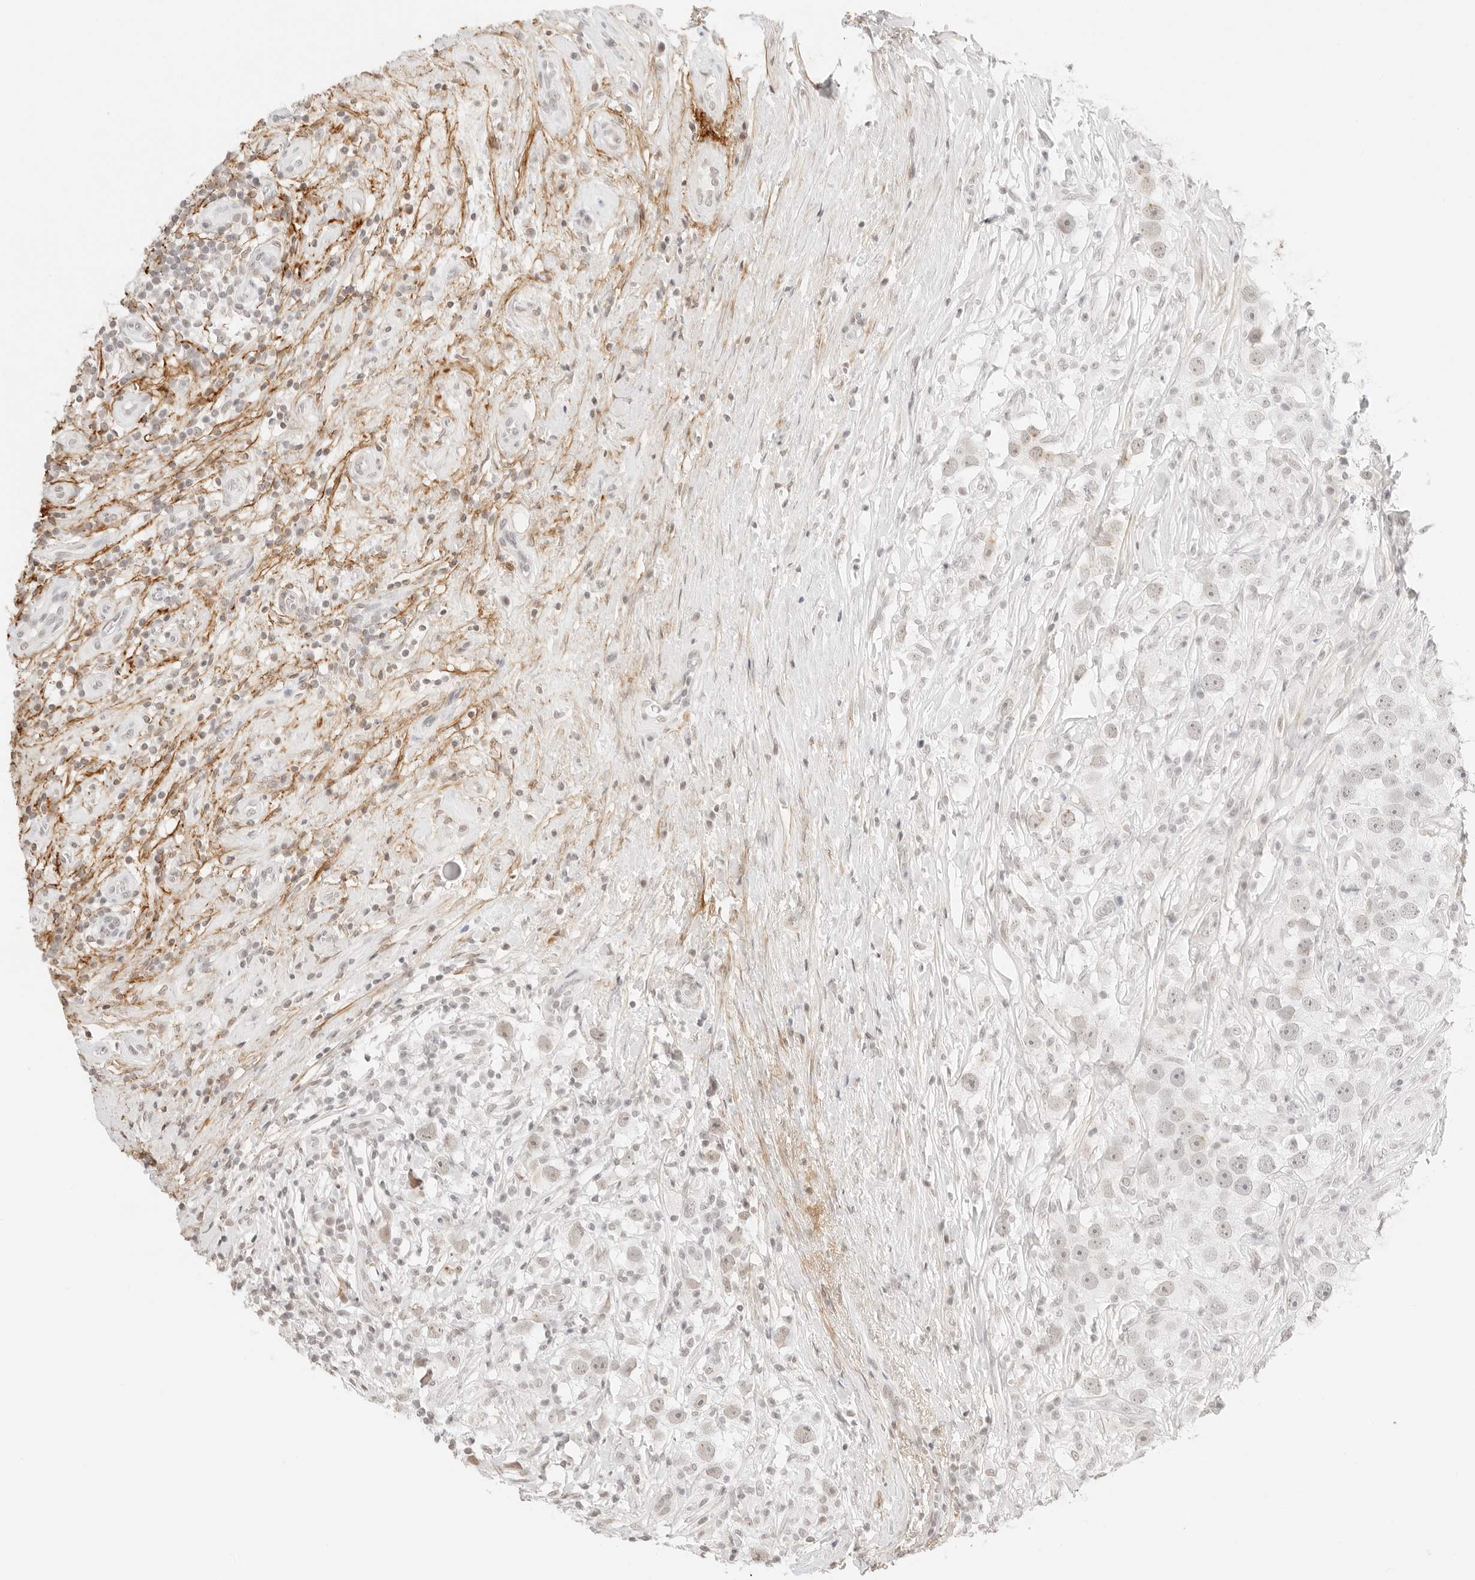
{"staining": {"intensity": "negative", "quantity": "none", "location": "none"}, "tissue": "testis cancer", "cell_type": "Tumor cells", "image_type": "cancer", "snomed": [{"axis": "morphology", "description": "Seminoma, NOS"}, {"axis": "topography", "description": "Testis"}], "caption": "Testis cancer (seminoma) was stained to show a protein in brown. There is no significant staining in tumor cells.", "gene": "FBLN5", "patient": {"sex": "male", "age": 49}}